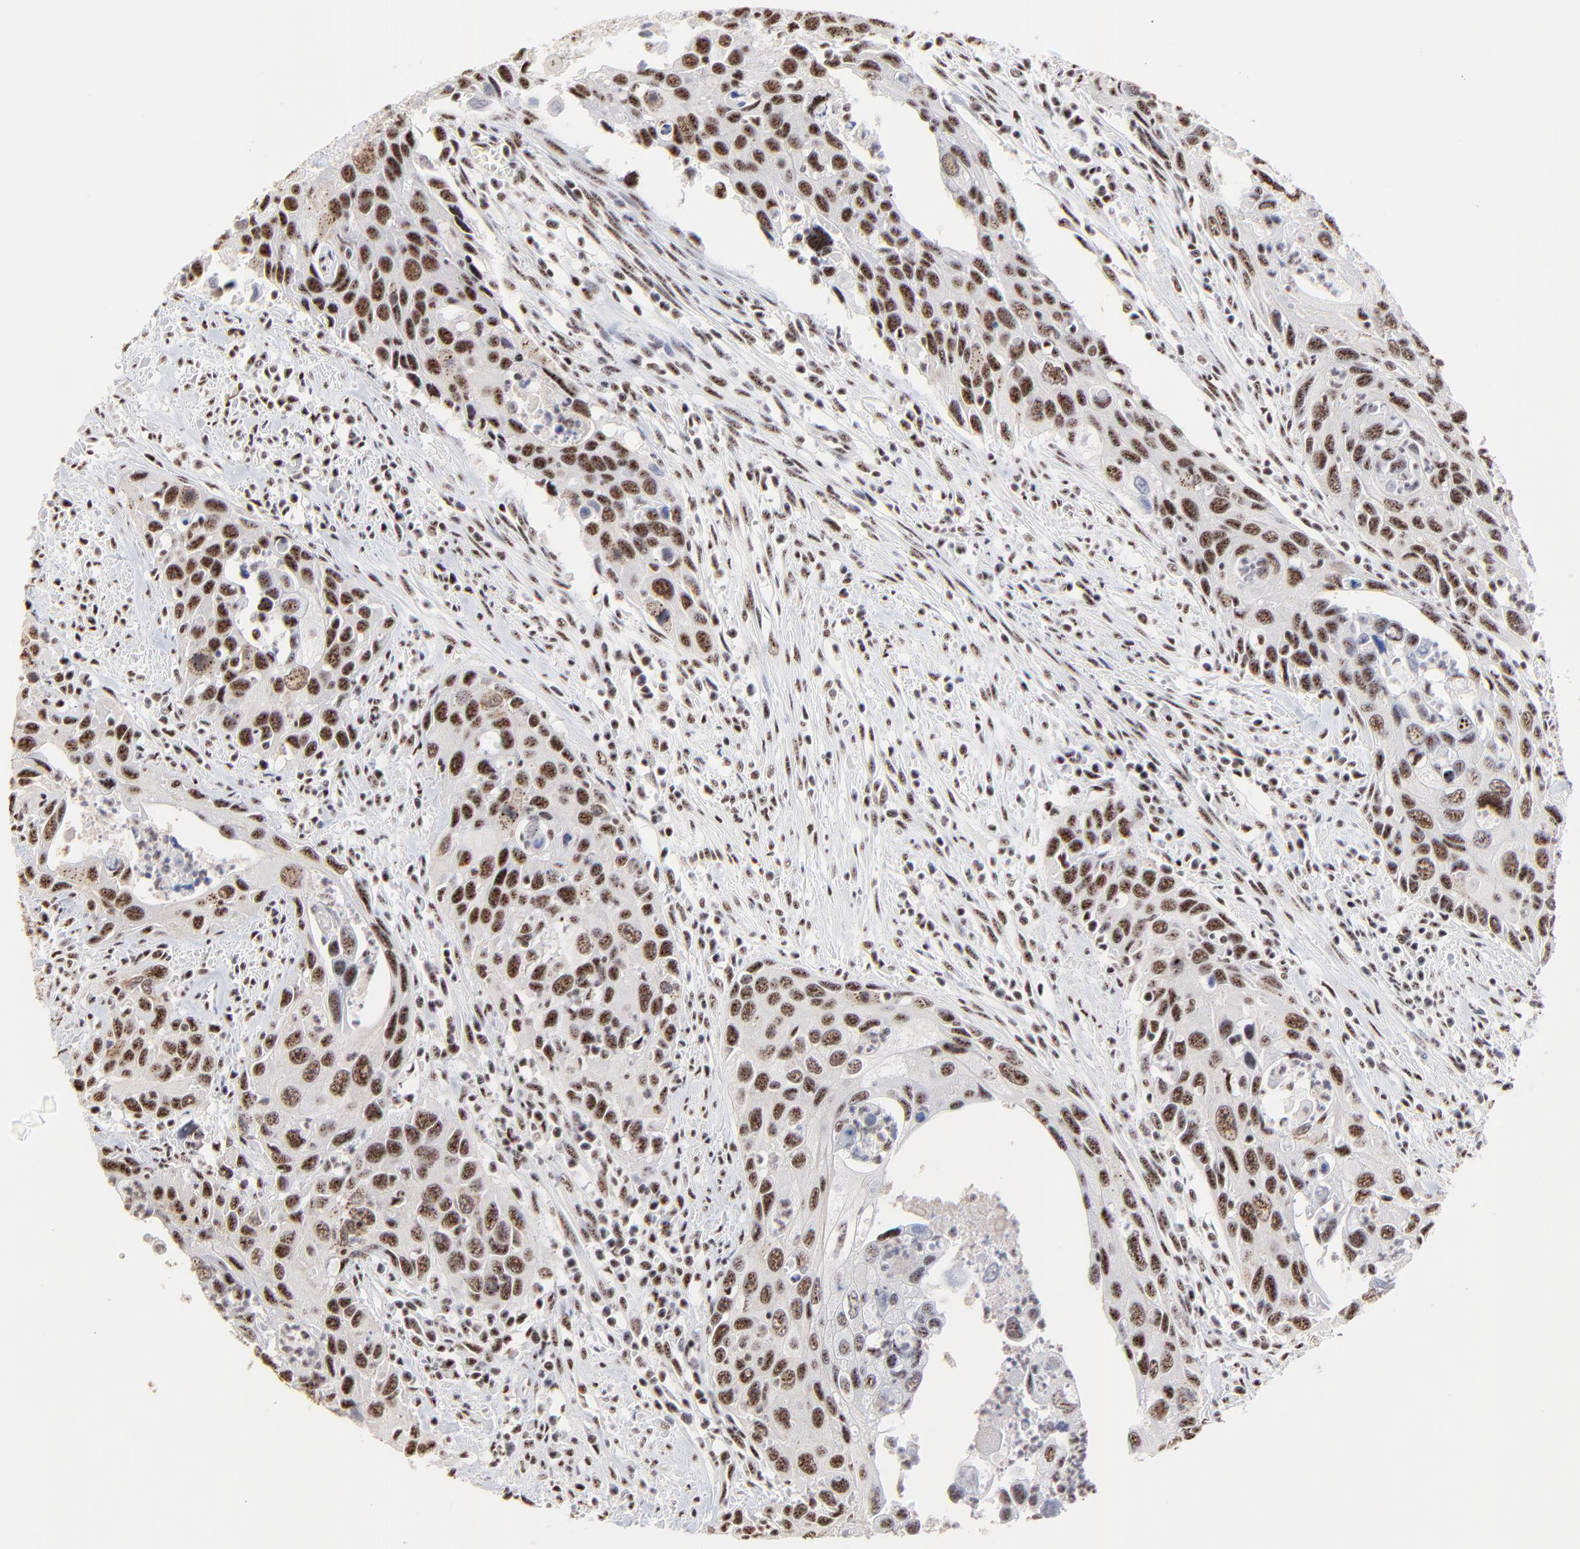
{"staining": {"intensity": "moderate", "quantity": ">75%", "location": "nuclear"}, "tissue": "urothelial cancer", "cell_type": "Tumor cells", "image_type": "cancer", "snomed": [{"axis": "morphology", "description": "Urothelial carcinoma, High grade"}, {"axis": "topography", "description": "Urinary bladder"}], "caption": "About >75% of tumor cells in high-grade urothelial carcinoma reveal moderate nuclear protein expression as visualized by brown immunohistochemical staining.", "gene": "MBD4", "patient": {"sex": "male", "age": 71}}